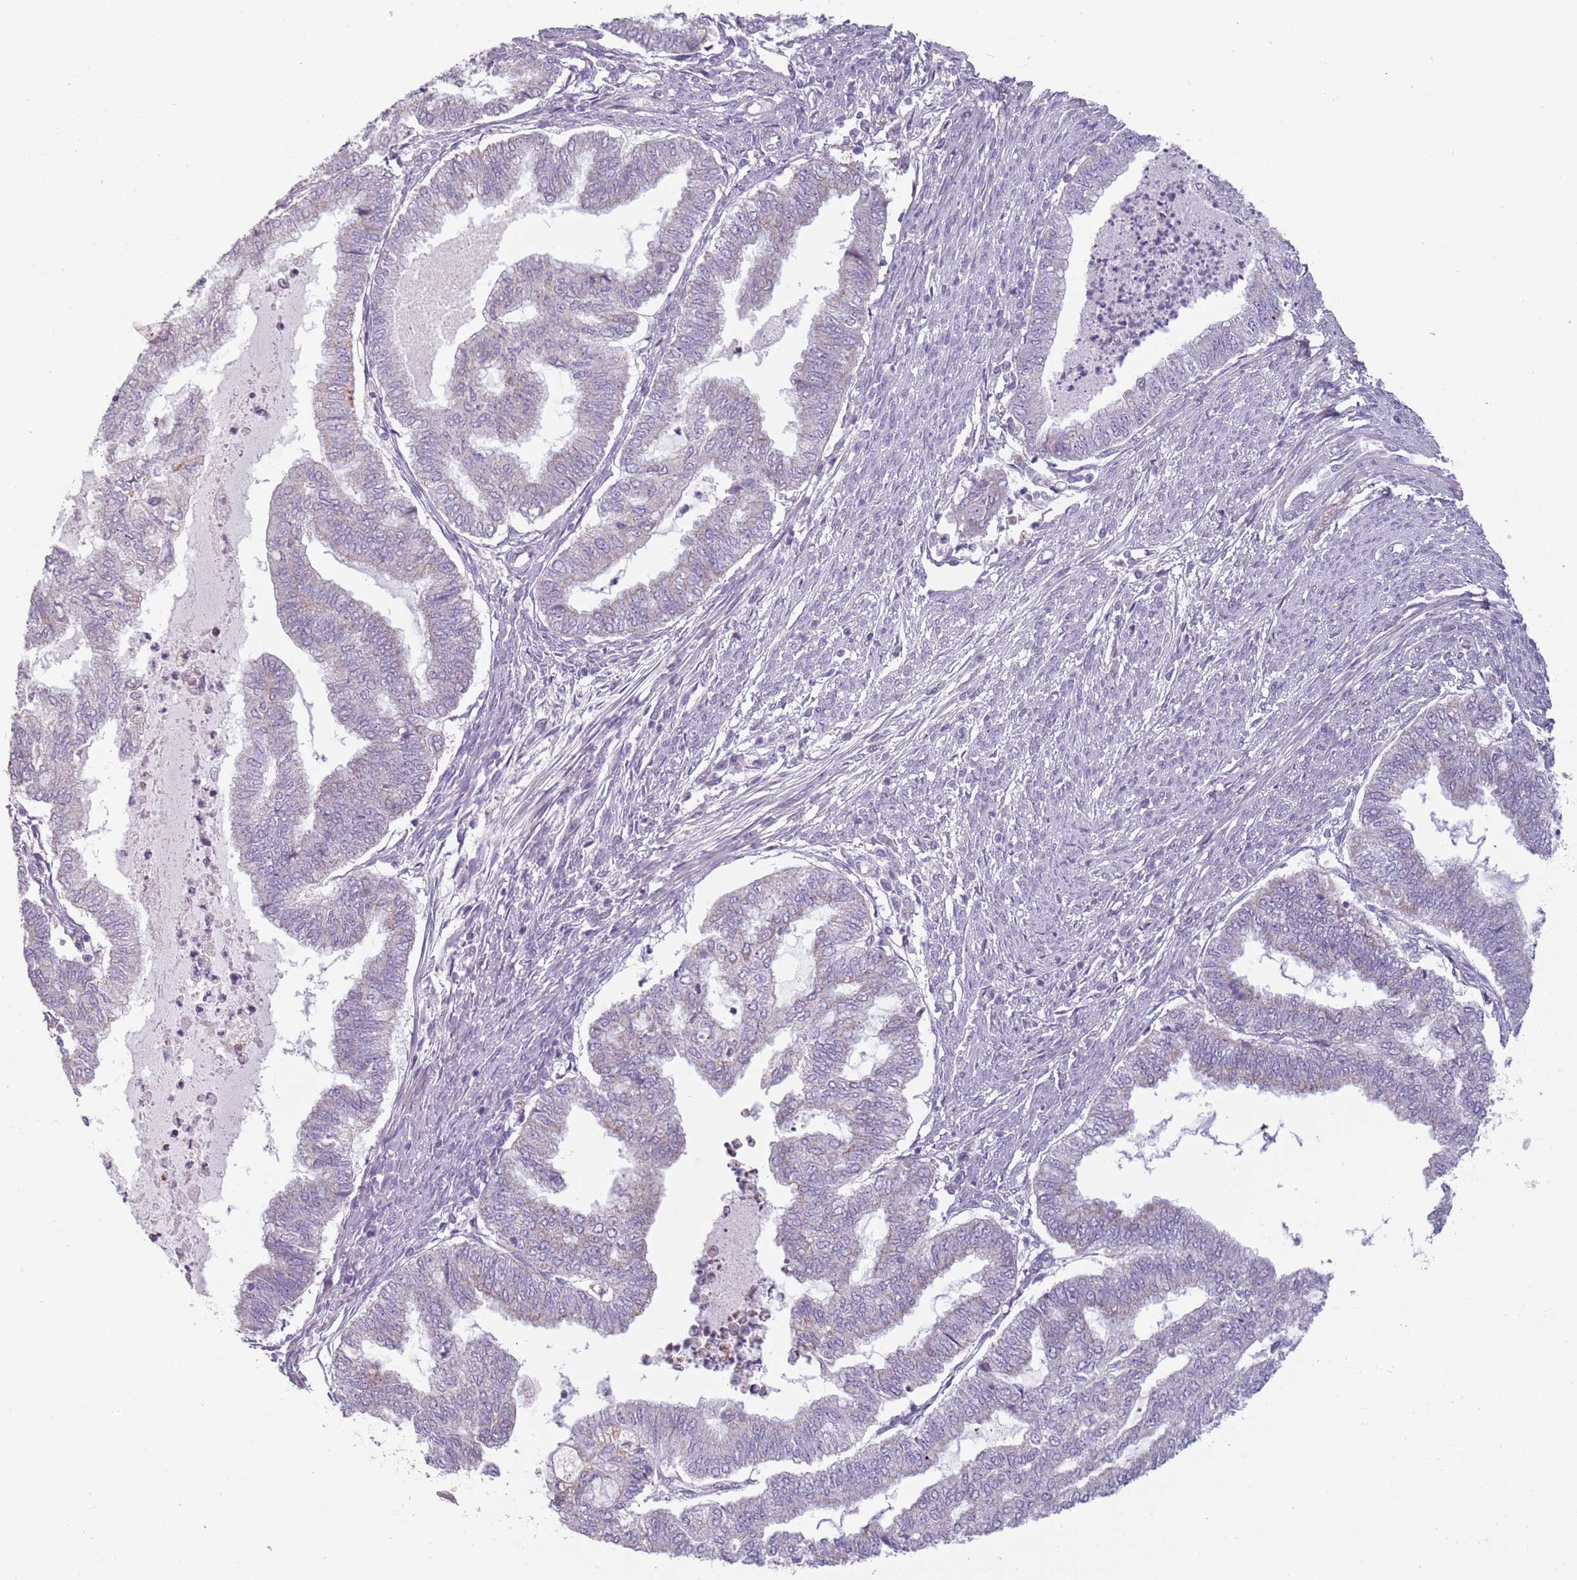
{"staining": {"intensity": "weak", "quantity": "<25%", "location": "cytoplasmic/membranous"}, "tissue": "endometrial cancer", "cell_type": "Tumor cells", "image_type": "cancer", "snomed": [{"axis": "morphology", "description": "Adenocarcinoma, NOS"}, {"axis": "topography", "description": "Endometrium"}], "caption": "This is an immunohistochemistry (IHC) image of human endometrial cancer (adenocarcinoma). There is no positivity in tumor cells.", "gene": "MEGF8", "patient": {"sex": "female", "age": 79}}